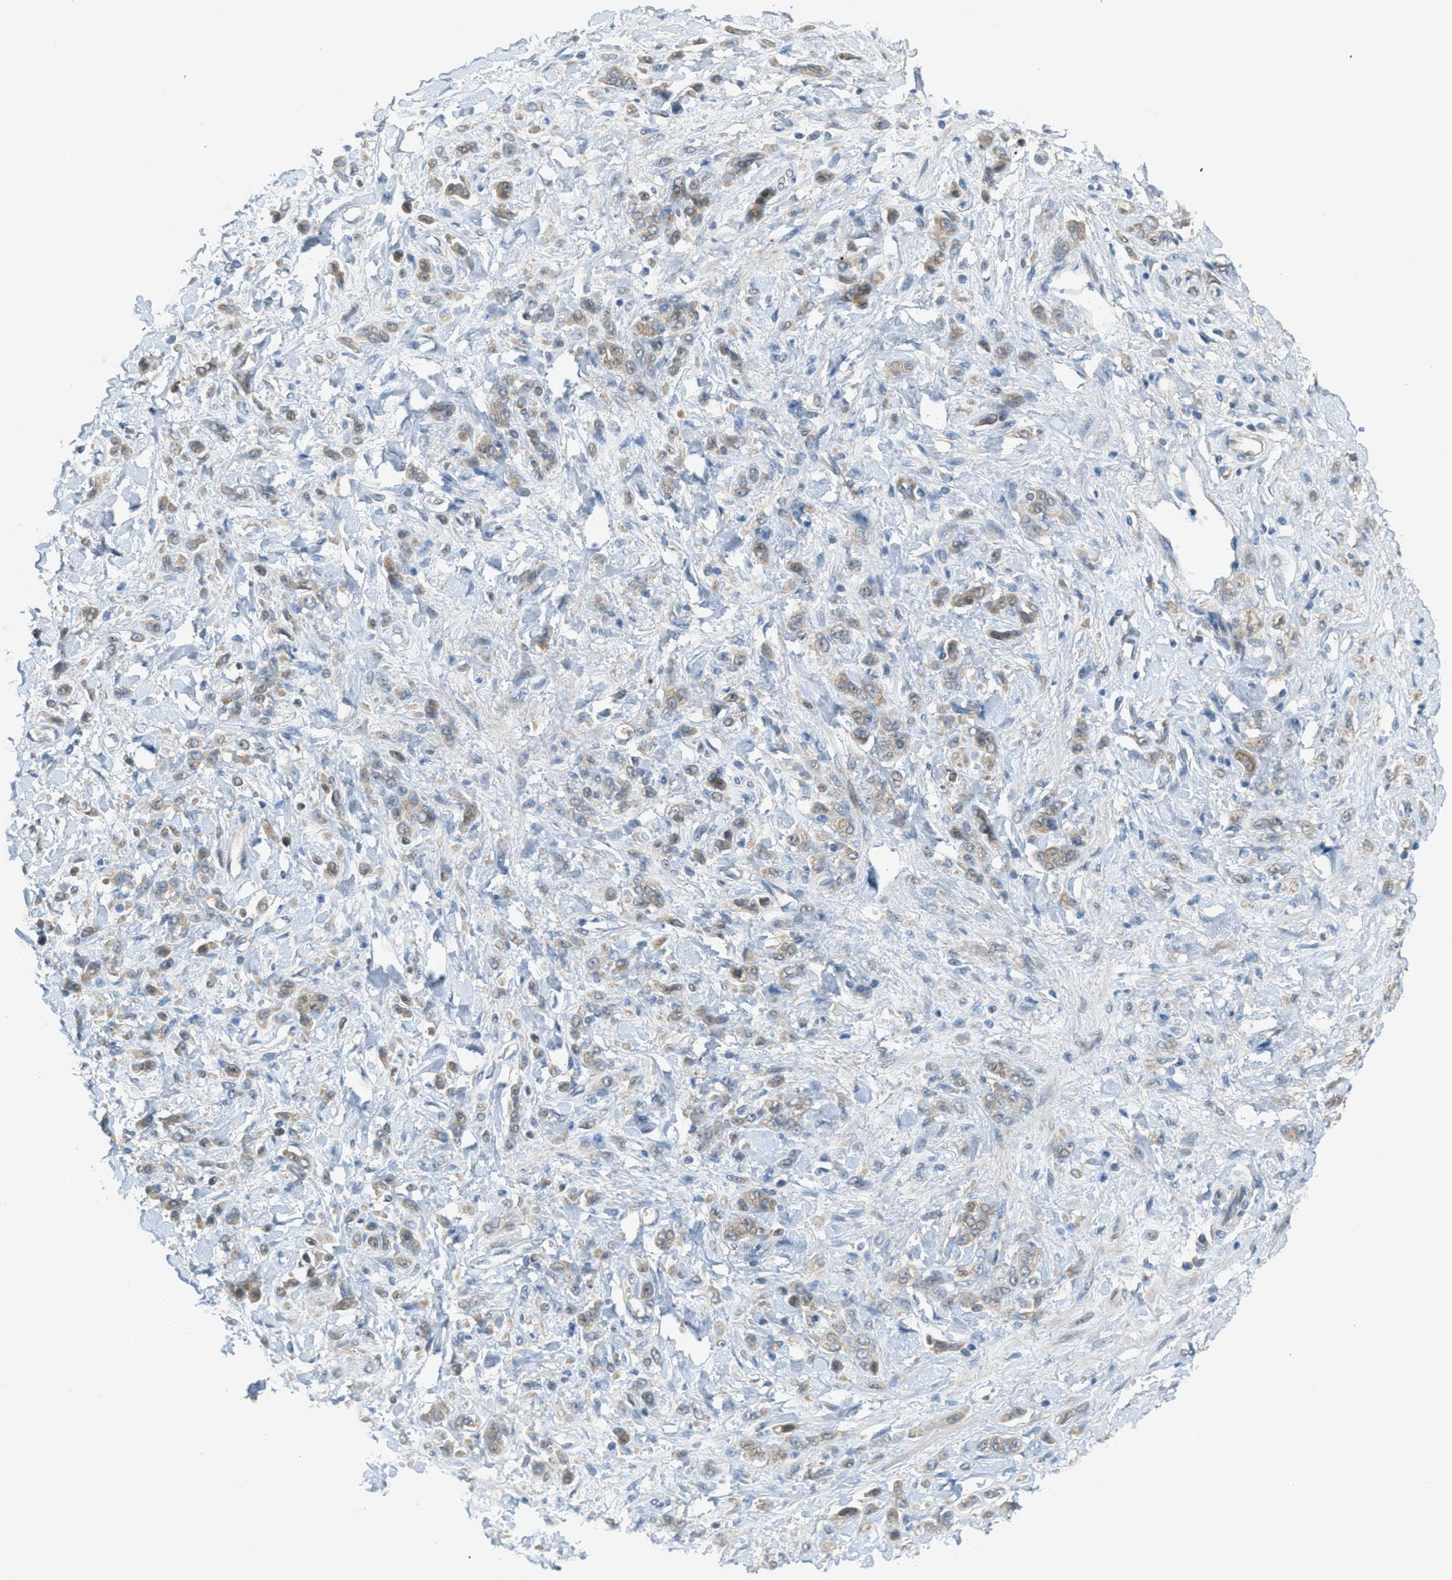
{"staining": {"intensity": "weak", "quantity": "25%-75%", "location": "cytoplasmic/membranous"}, "tissue": "stomach cancer", "cell_type": "Tumor cells", "image_type": "cancer", "snomed": [{"axis": "morphology", "description": "Normal tissue, NOS"}, {"axis": "morphology", "description": "Adenocarcinoma, NOS"}, {"axis": "topography", "description": "Stomach"}], "caption": "The image shows staining of stomach cancer, revealing weak cytoplasmic/membranous protein expression (brown color) within tumor cells. The protein of interest is shown in brown color, while the nuclei are stained blue.", "gene": "SIGMAR1", "patient": {"sex": "male", "age": 82}}